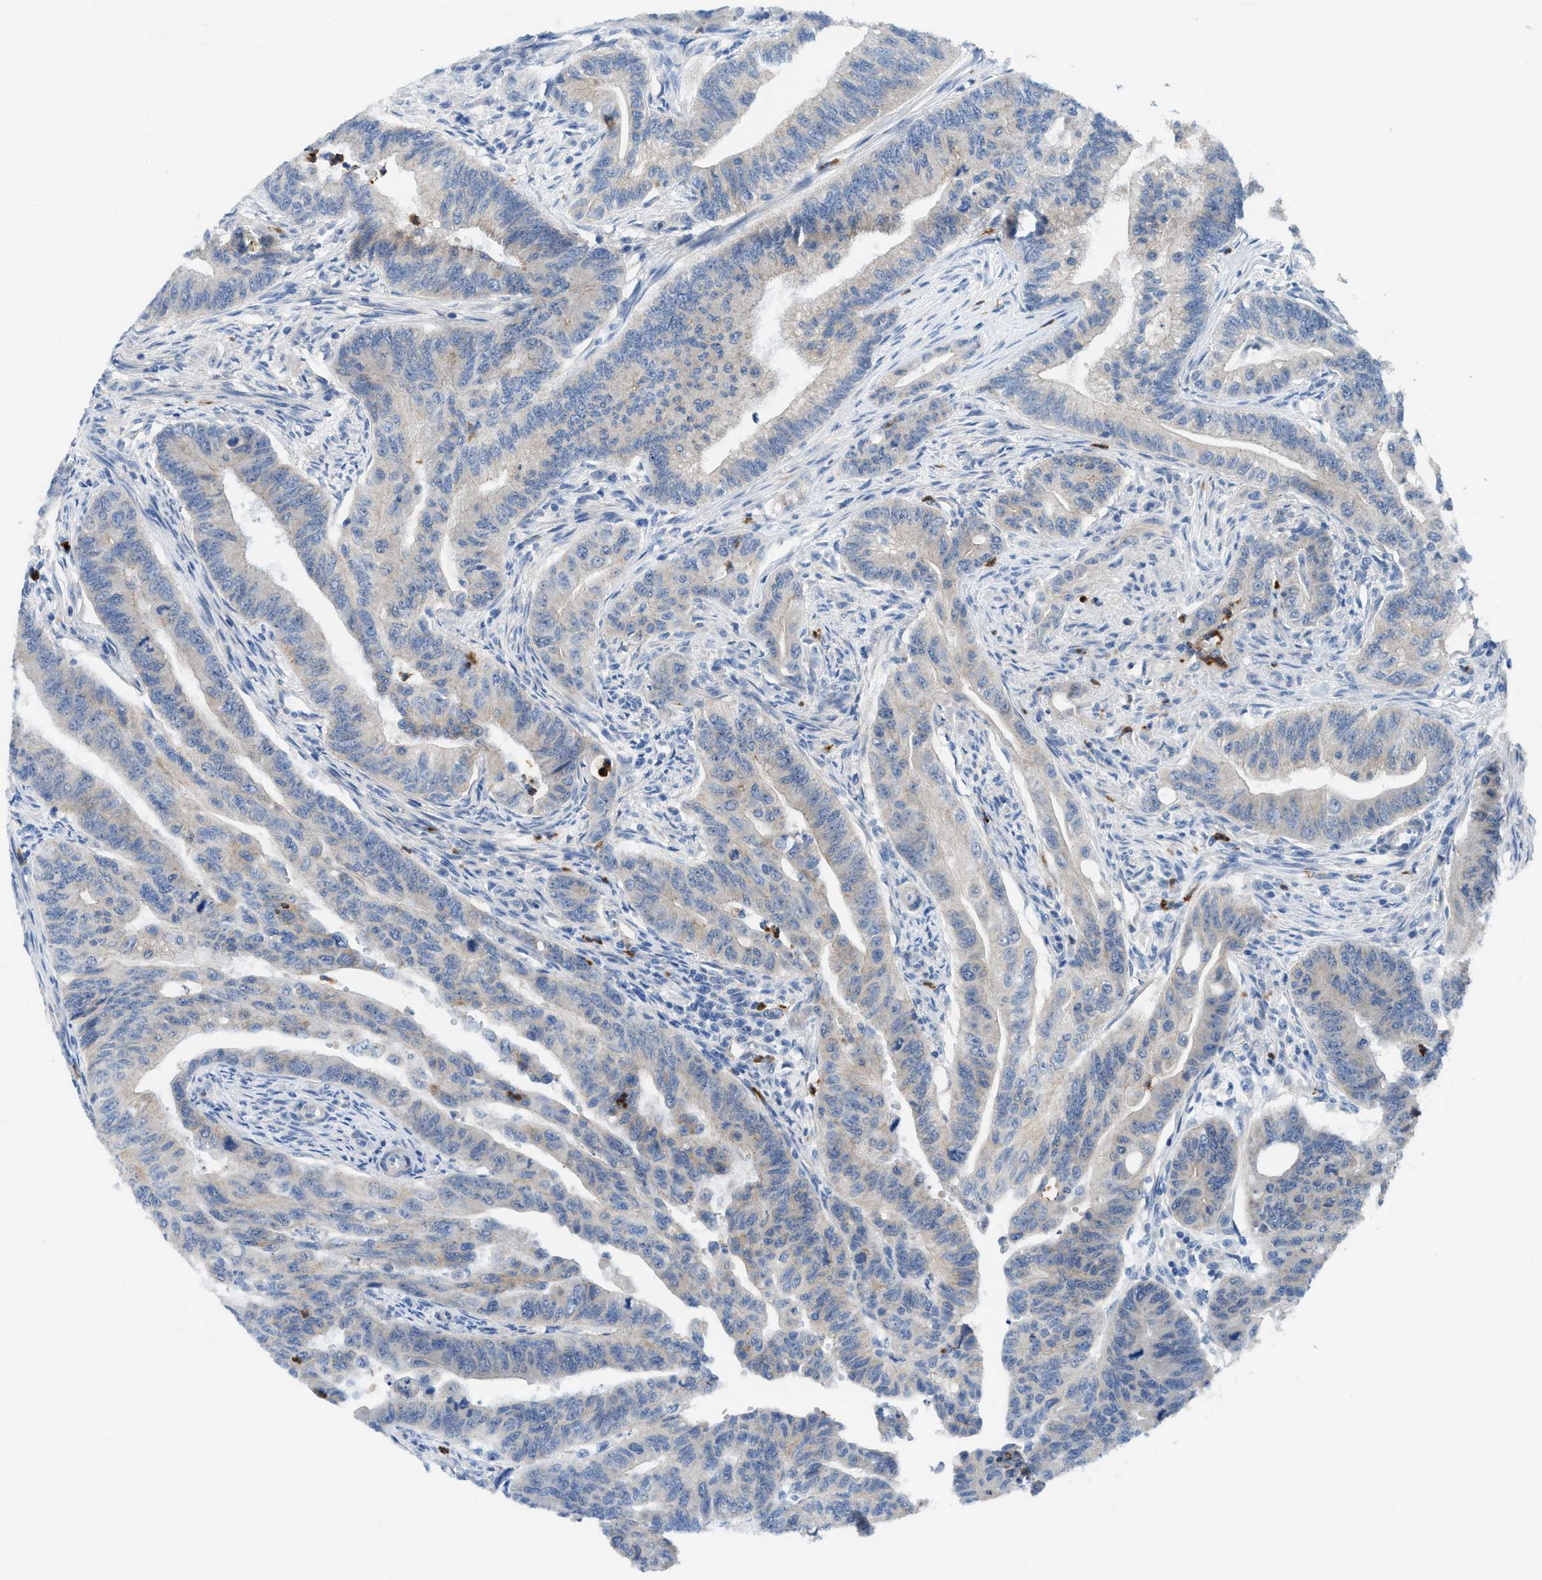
{"staining": {"intensity": "negative", "quantity": "none", "location": "none"}, "tissue": "colorectal cancer", "cell_type": "Tumor cells", "image_type": "cancer", "snomed": [{"axis": "morphology", "description": "Adenoma, NOS"}, {"axis": "morphology", "description": "Adenocarcinoma, NOS"}, {"axis": "topography", "description": "Colon"}], "caption": "Immunohistochemistry of colorectal cancer demonstrates no expression in tumor cells.", "gene": "CMTM1", "patient": {"sex": "male", "age": 79}}